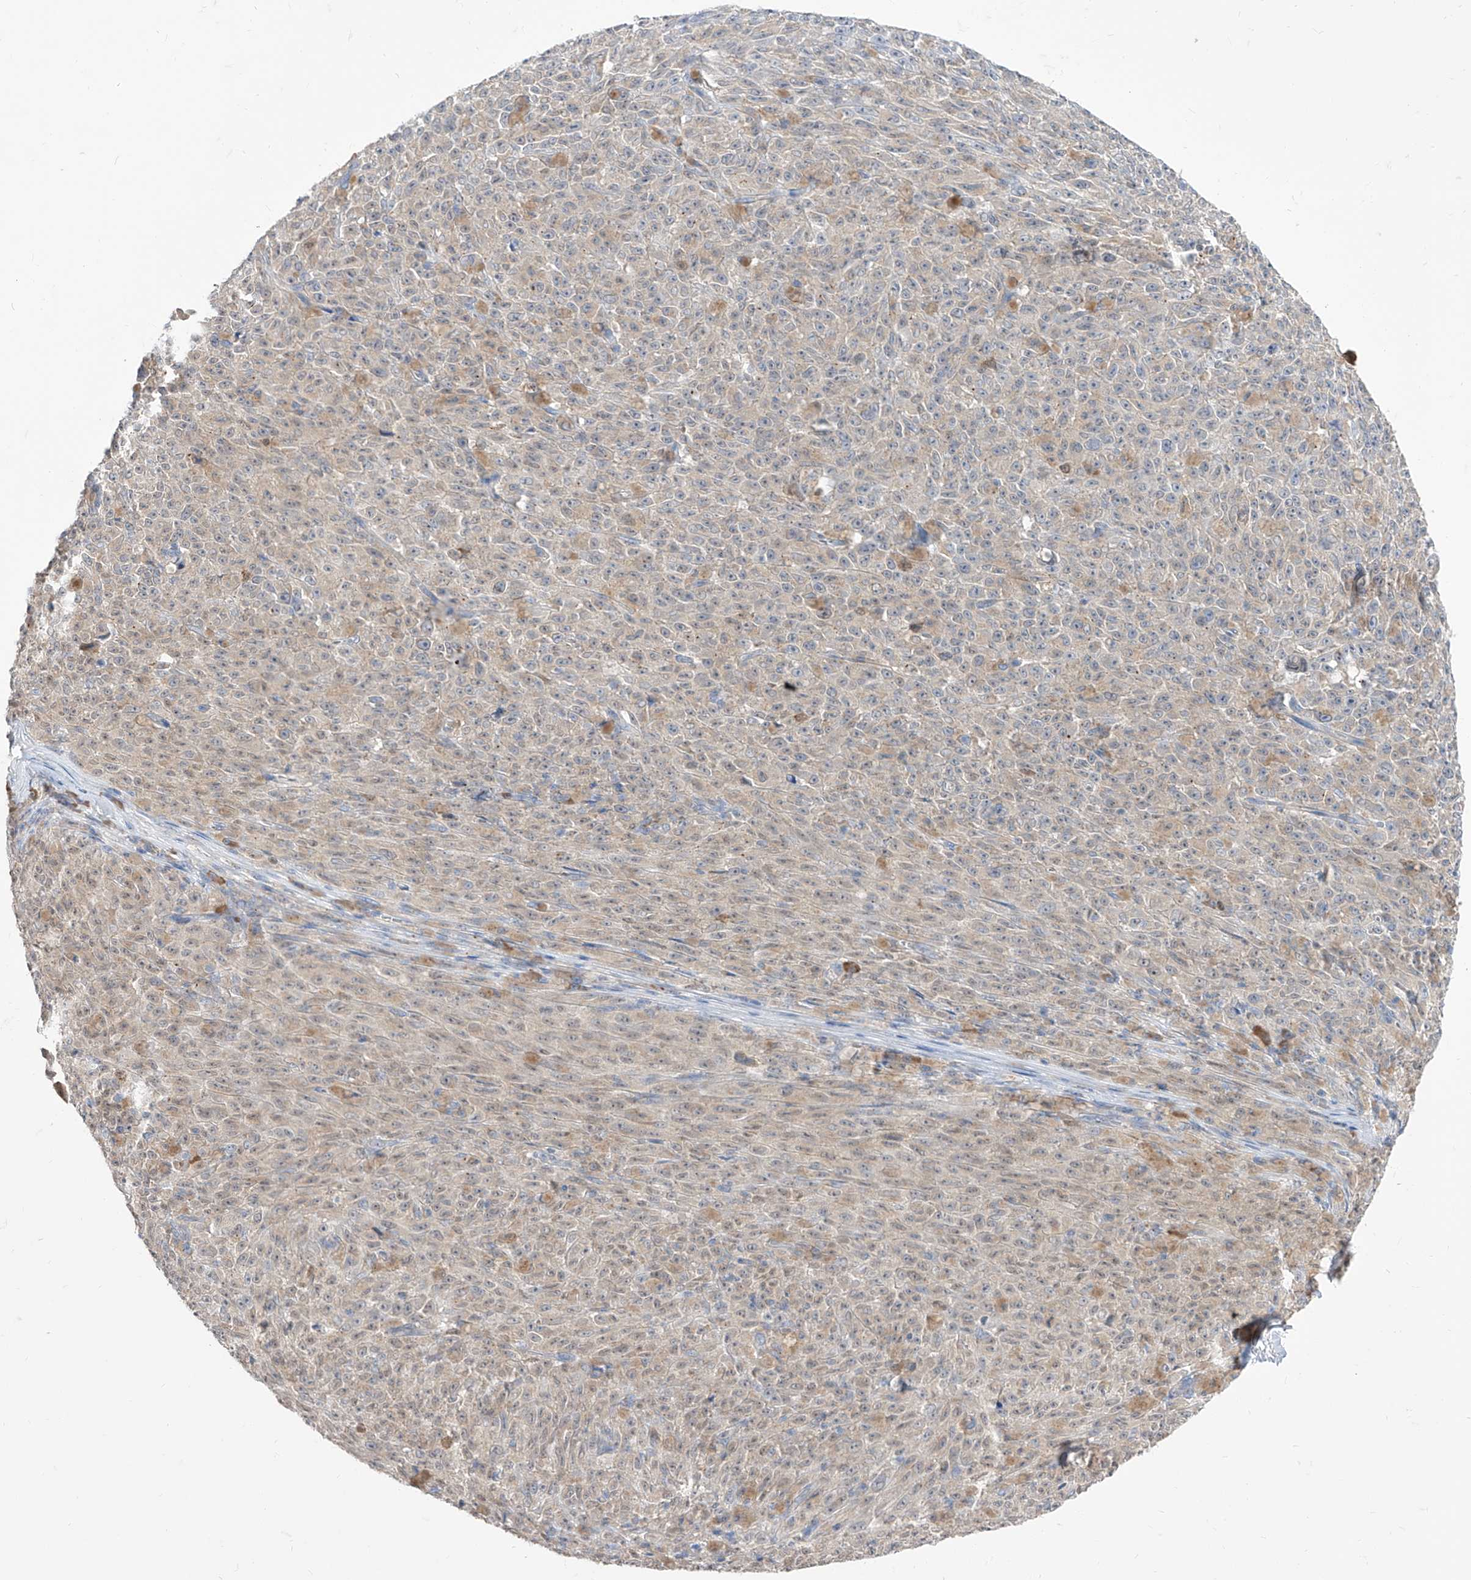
{"staining": {"intensity": "weak", "quantity": "<25%", "location": "cytoplasmic/membranous"}, "tissue": "melanoma", "cell_type": "Tumor cells", "image_type": "cancer", "snomed": [{"axis": "morphology", "description": "Malignant melanoma, NOS"}, {"axis": "topography", "description": "Skin"}], "caption": "A high-resolution image shows IHC staining of malignant melanoma, which shows no significant positivity in tumor cells.", "gene": "BROX", "patient": {"sex": "female", "age": 82}}